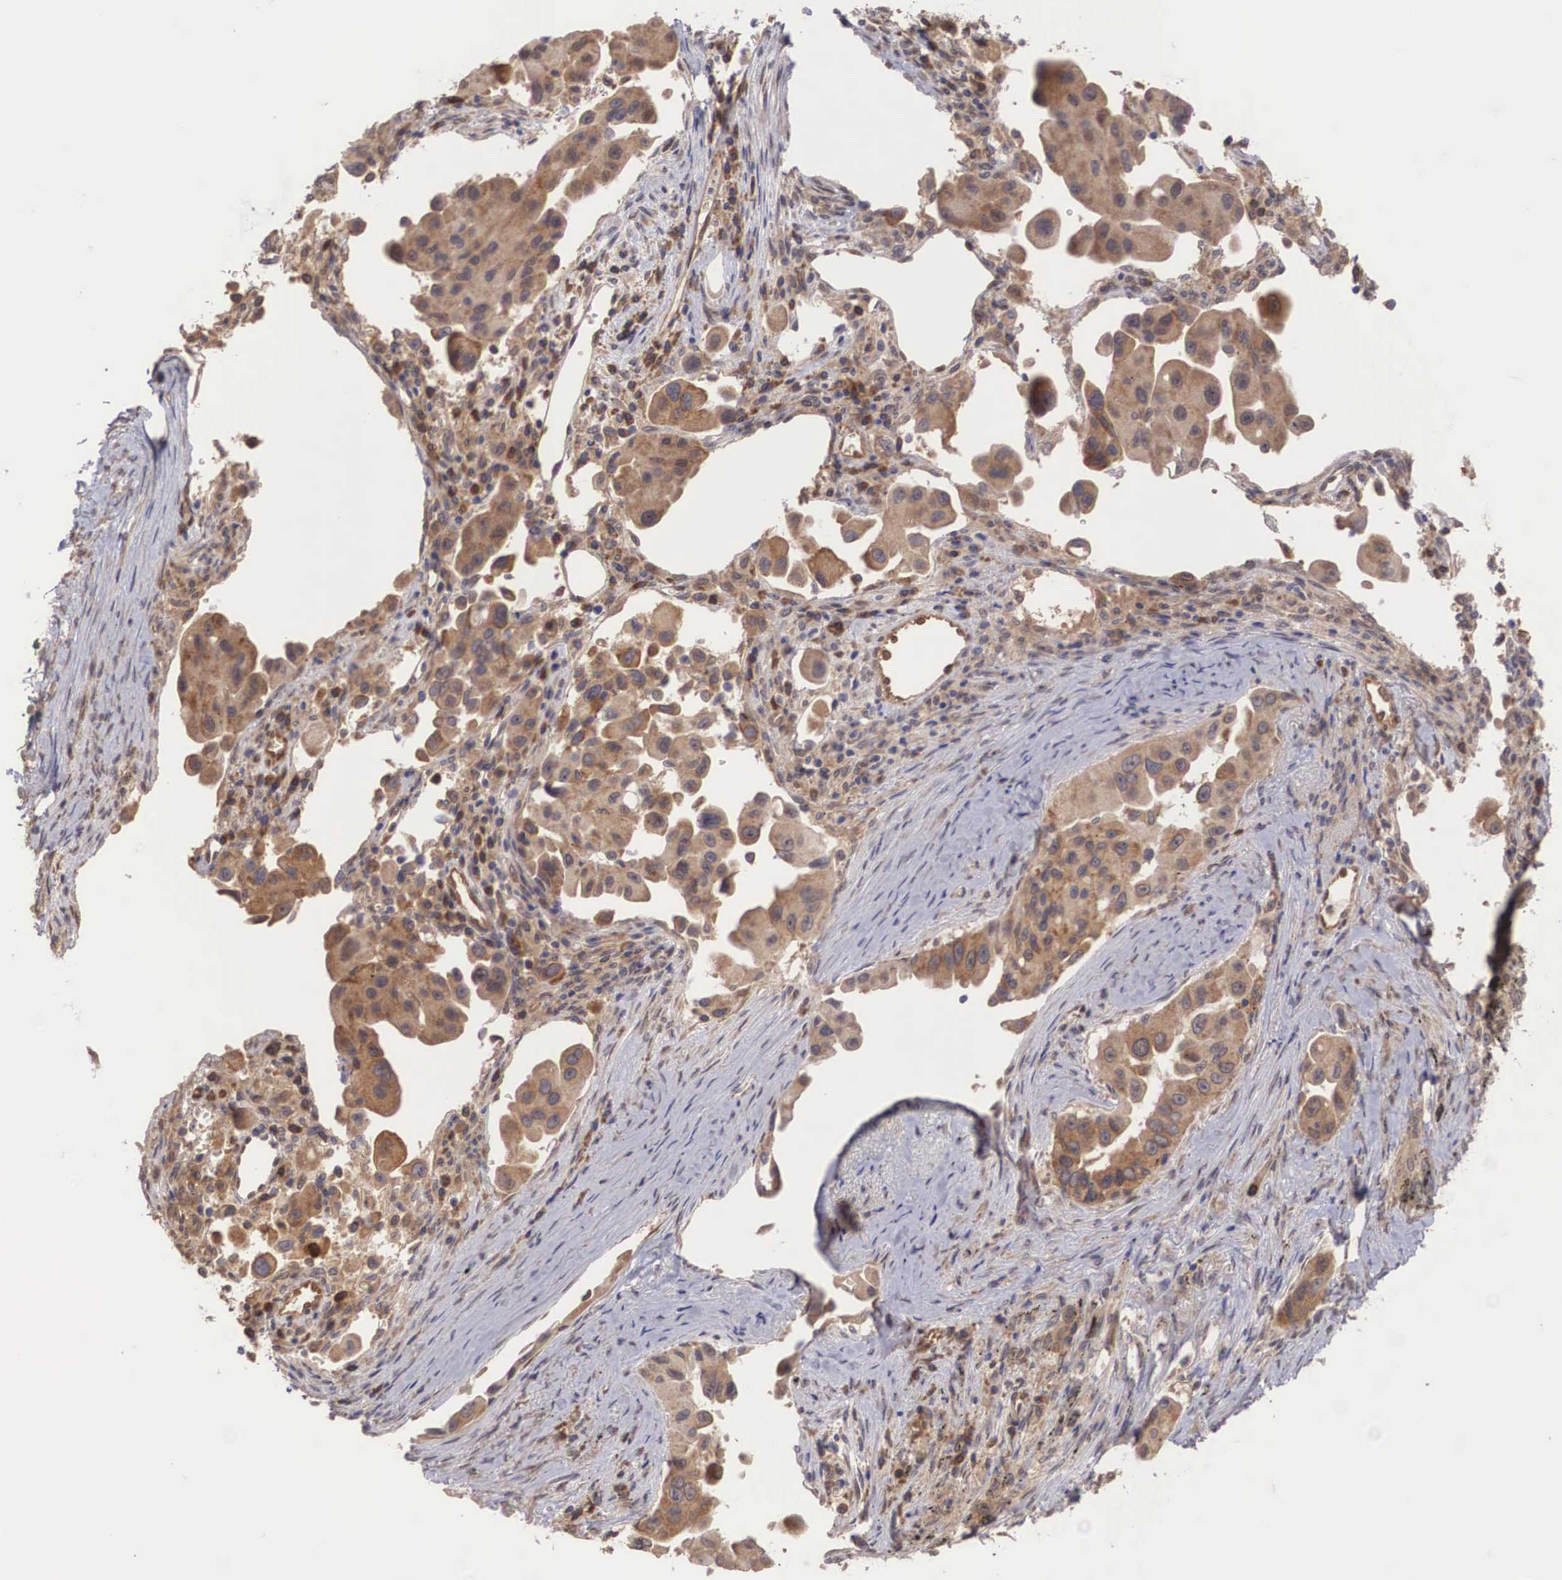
{"staining": {"intensity": "moderate", "quantity": ">75%", "location": "cytoplasmic/membranous,nuclear"}, "tissue": "lung cancer", "cell_type": "Tumor cells", "image_type": "cancer", "snomed": [{"axis": "morphology", "description": "Adenocarcinoma, NOS"}, {"axis": "topography", "description": "Lung"}], "caption": "Immunohistochemical staining of lung cancer (adenocarcinoma) reveals moderate cytoplasmic/membranous and nuclear protein positivity in approximately >75% of tumor cells.", "gene": "DNAJB7", "patient": {"sex": "male", "age": 68}}